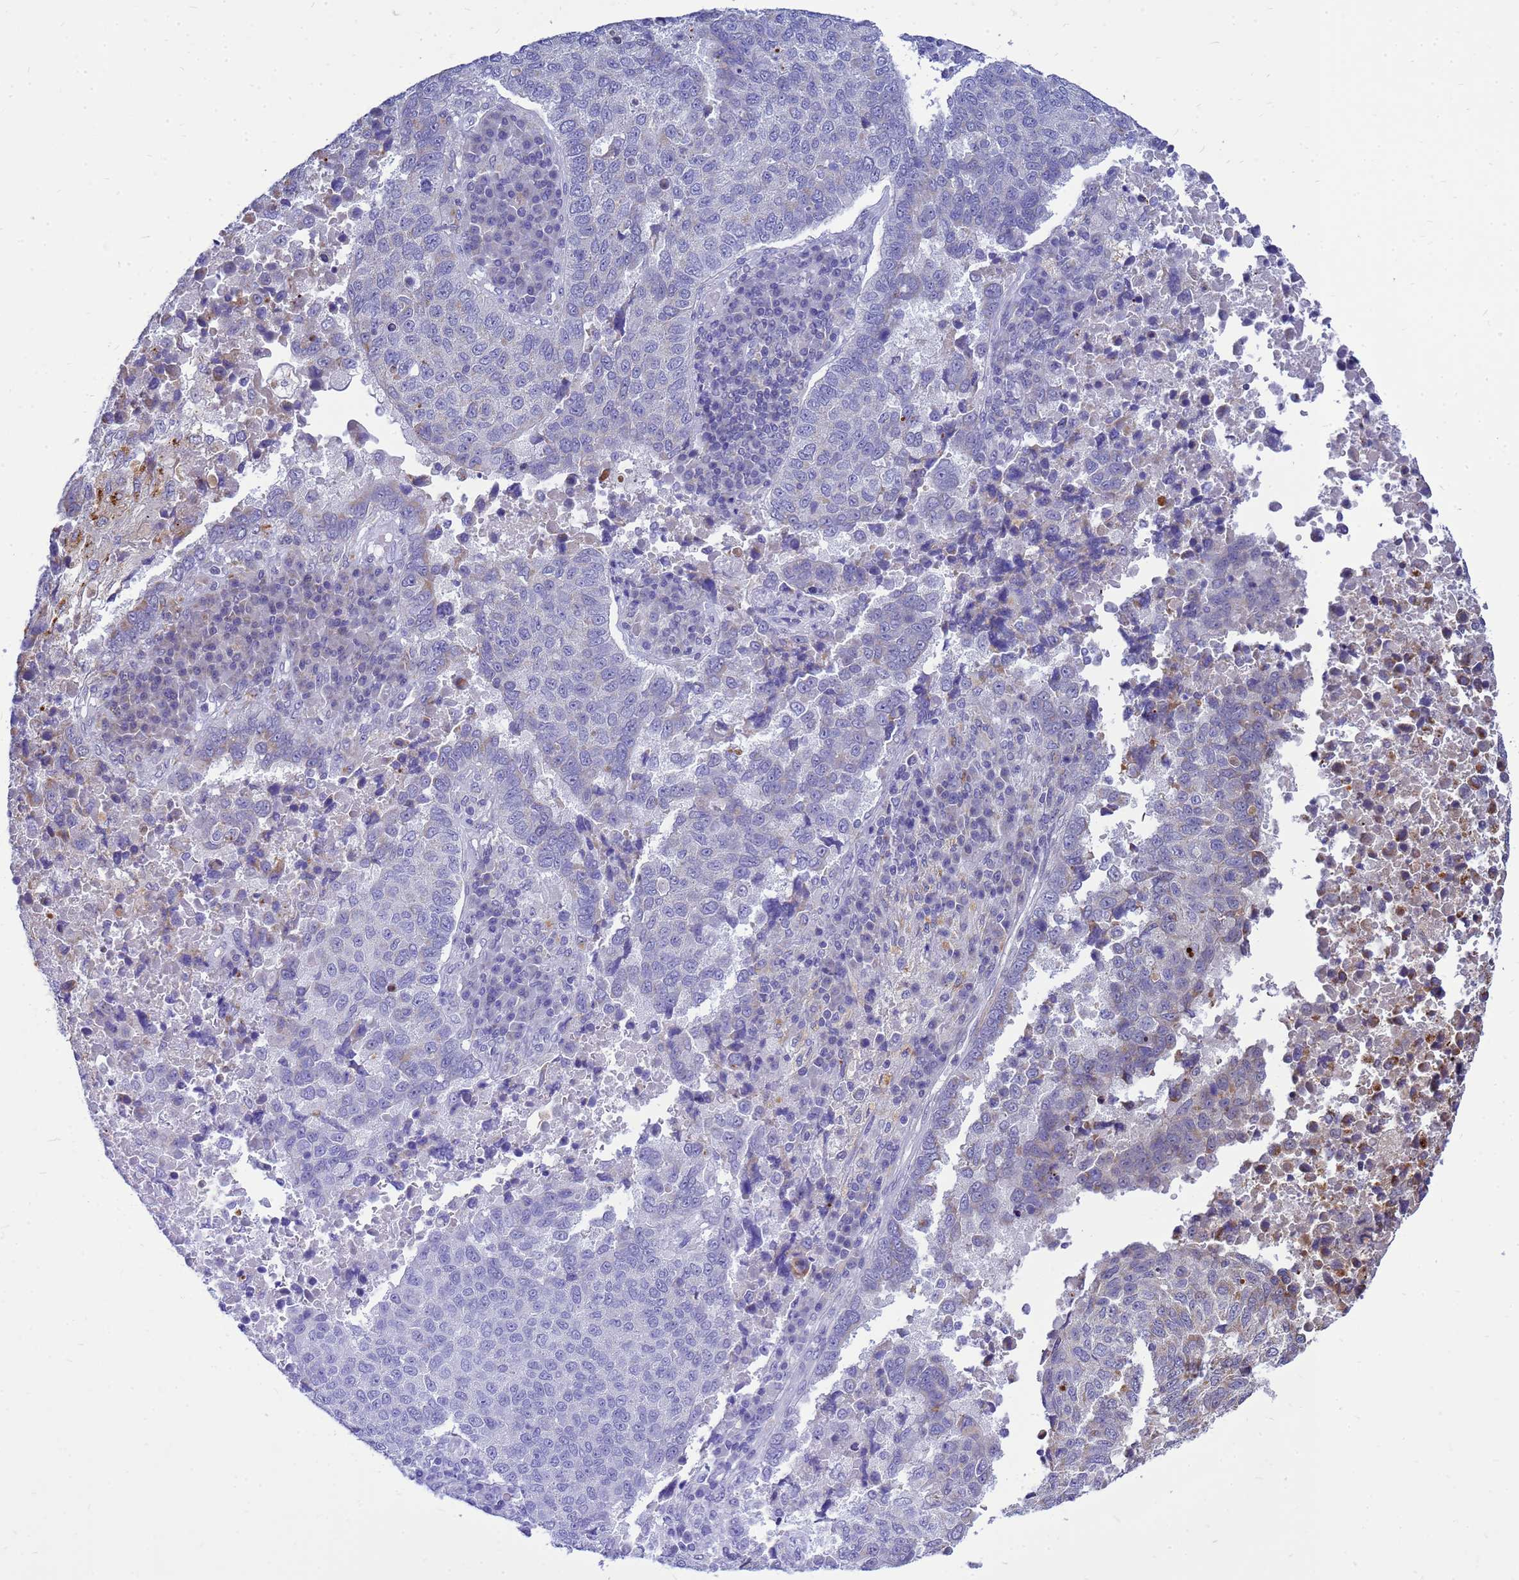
{"staining": {"intensity": "moderate", "quantity": "<25%", "location": "cytoplasmic/membranous"}, "tissue": "lung cancer", "cell_type": "Tumor cells", "image_type": "cancer", "snomed": [{"axis": "morphology", "description": "Squamous cell carcinoma, NOS"}, {"axis": "topography", "description": "Lung"}], "caption": "IHC image of human lung cancer (squamous cell carcinoma) stained for a protein (brown), which displays low levels of moderate cytoplasmic/membranous expression in about <25% of tumor cells.", "gene": "C12orf43", "patient": {"sex": "male", "age": 73}}